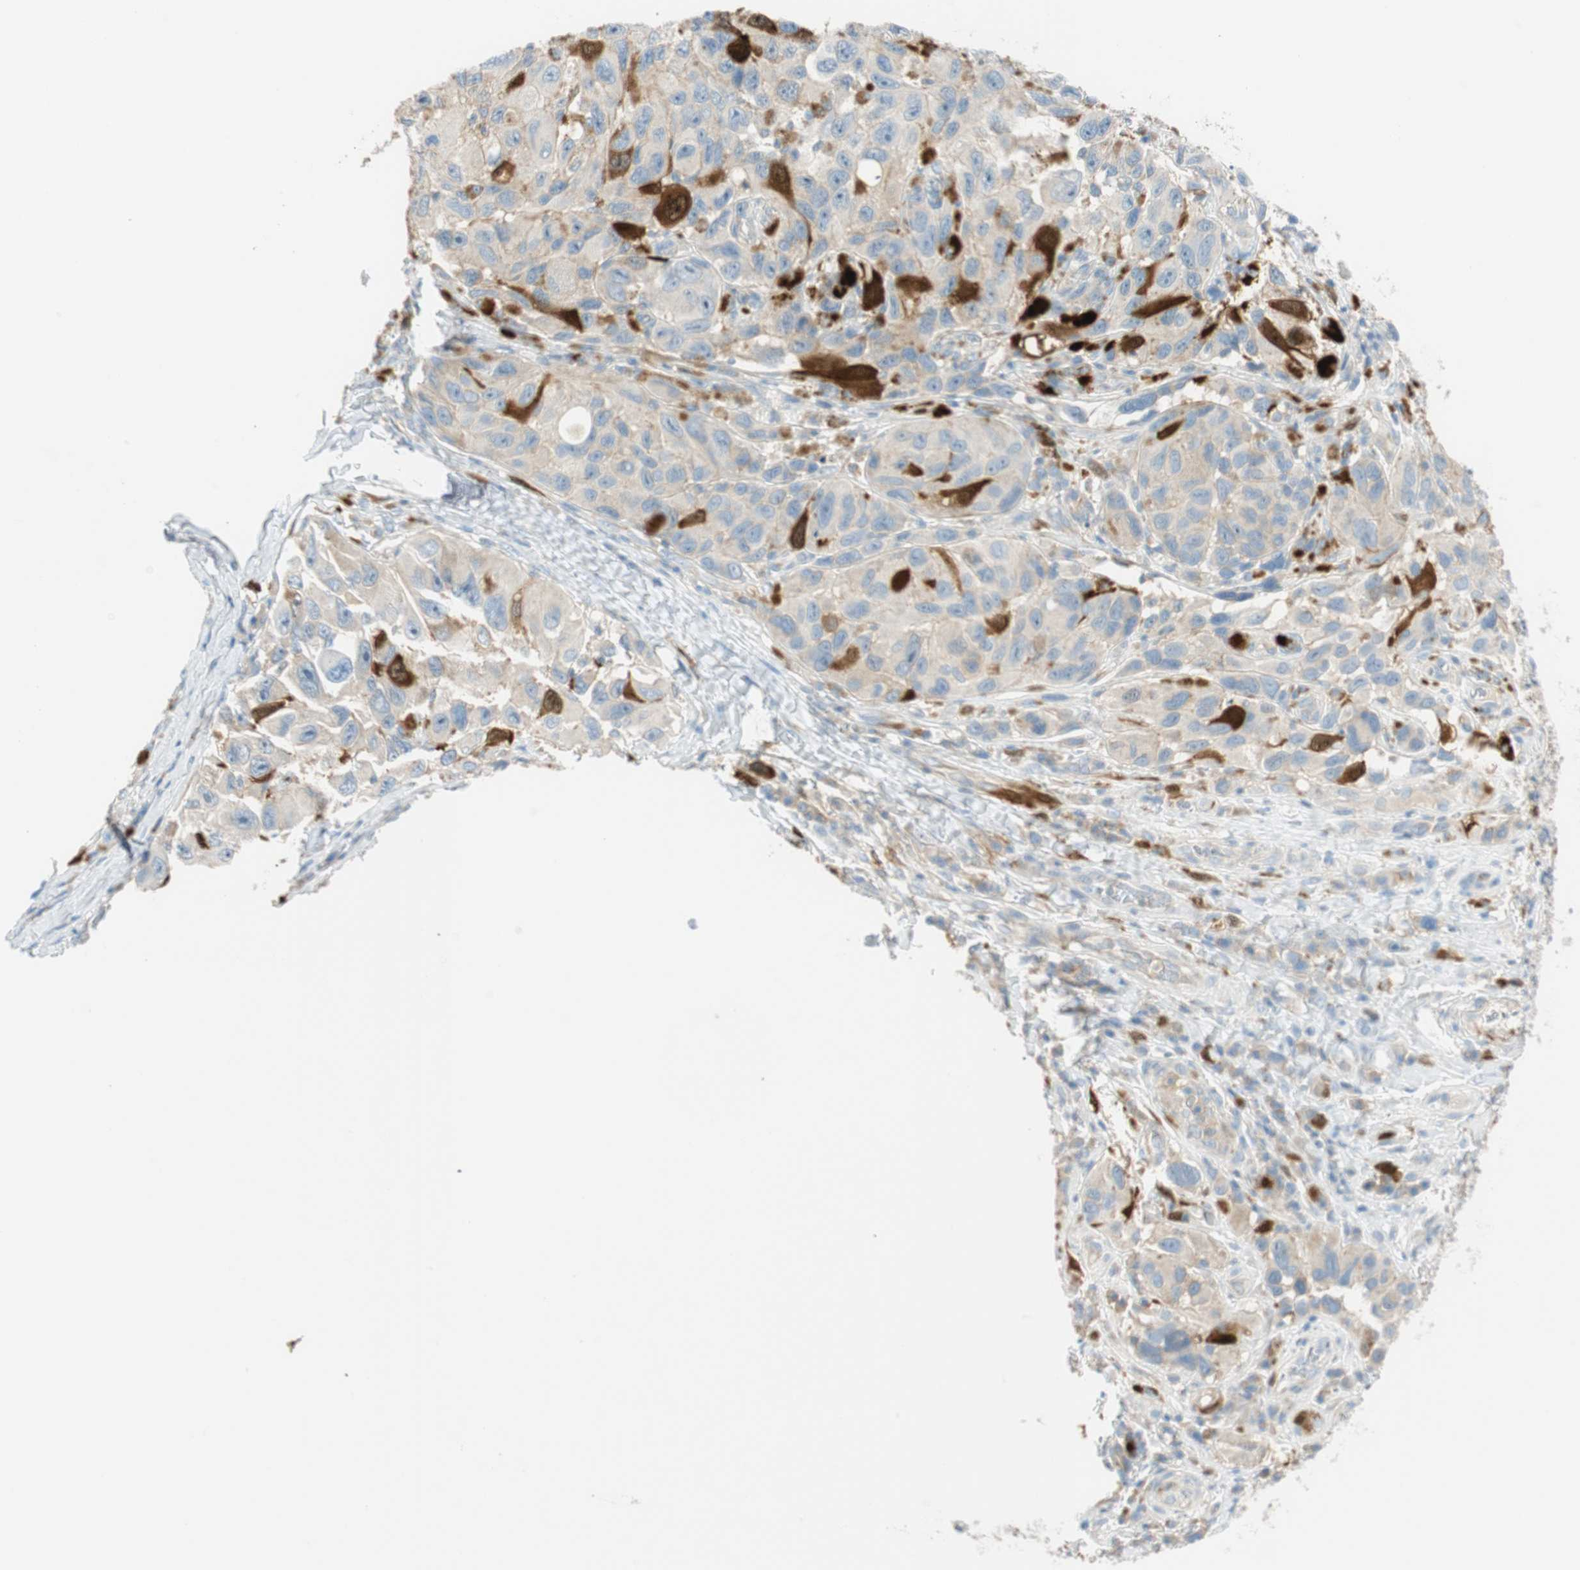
{"staining": {"intensity": "strong", "quantity": "<25%", "location": "cytoplasmic/membranous"}, "tissue": "melanoma", "cell_type": "Tumor cells", "image_type": "cancer", "snomed": [{"axis": "morphology", "description": "Malignant melanoma, NOS"}, {"axis": "topography", "description": "Skin"}], "caption": "Malignant melanoma tissue exhibits strong cytoplasmic/membranous positivity in approximately <25% of tumor cells", "gene": "PTTG1", "patient": {"sex": "female", "age": 73}}